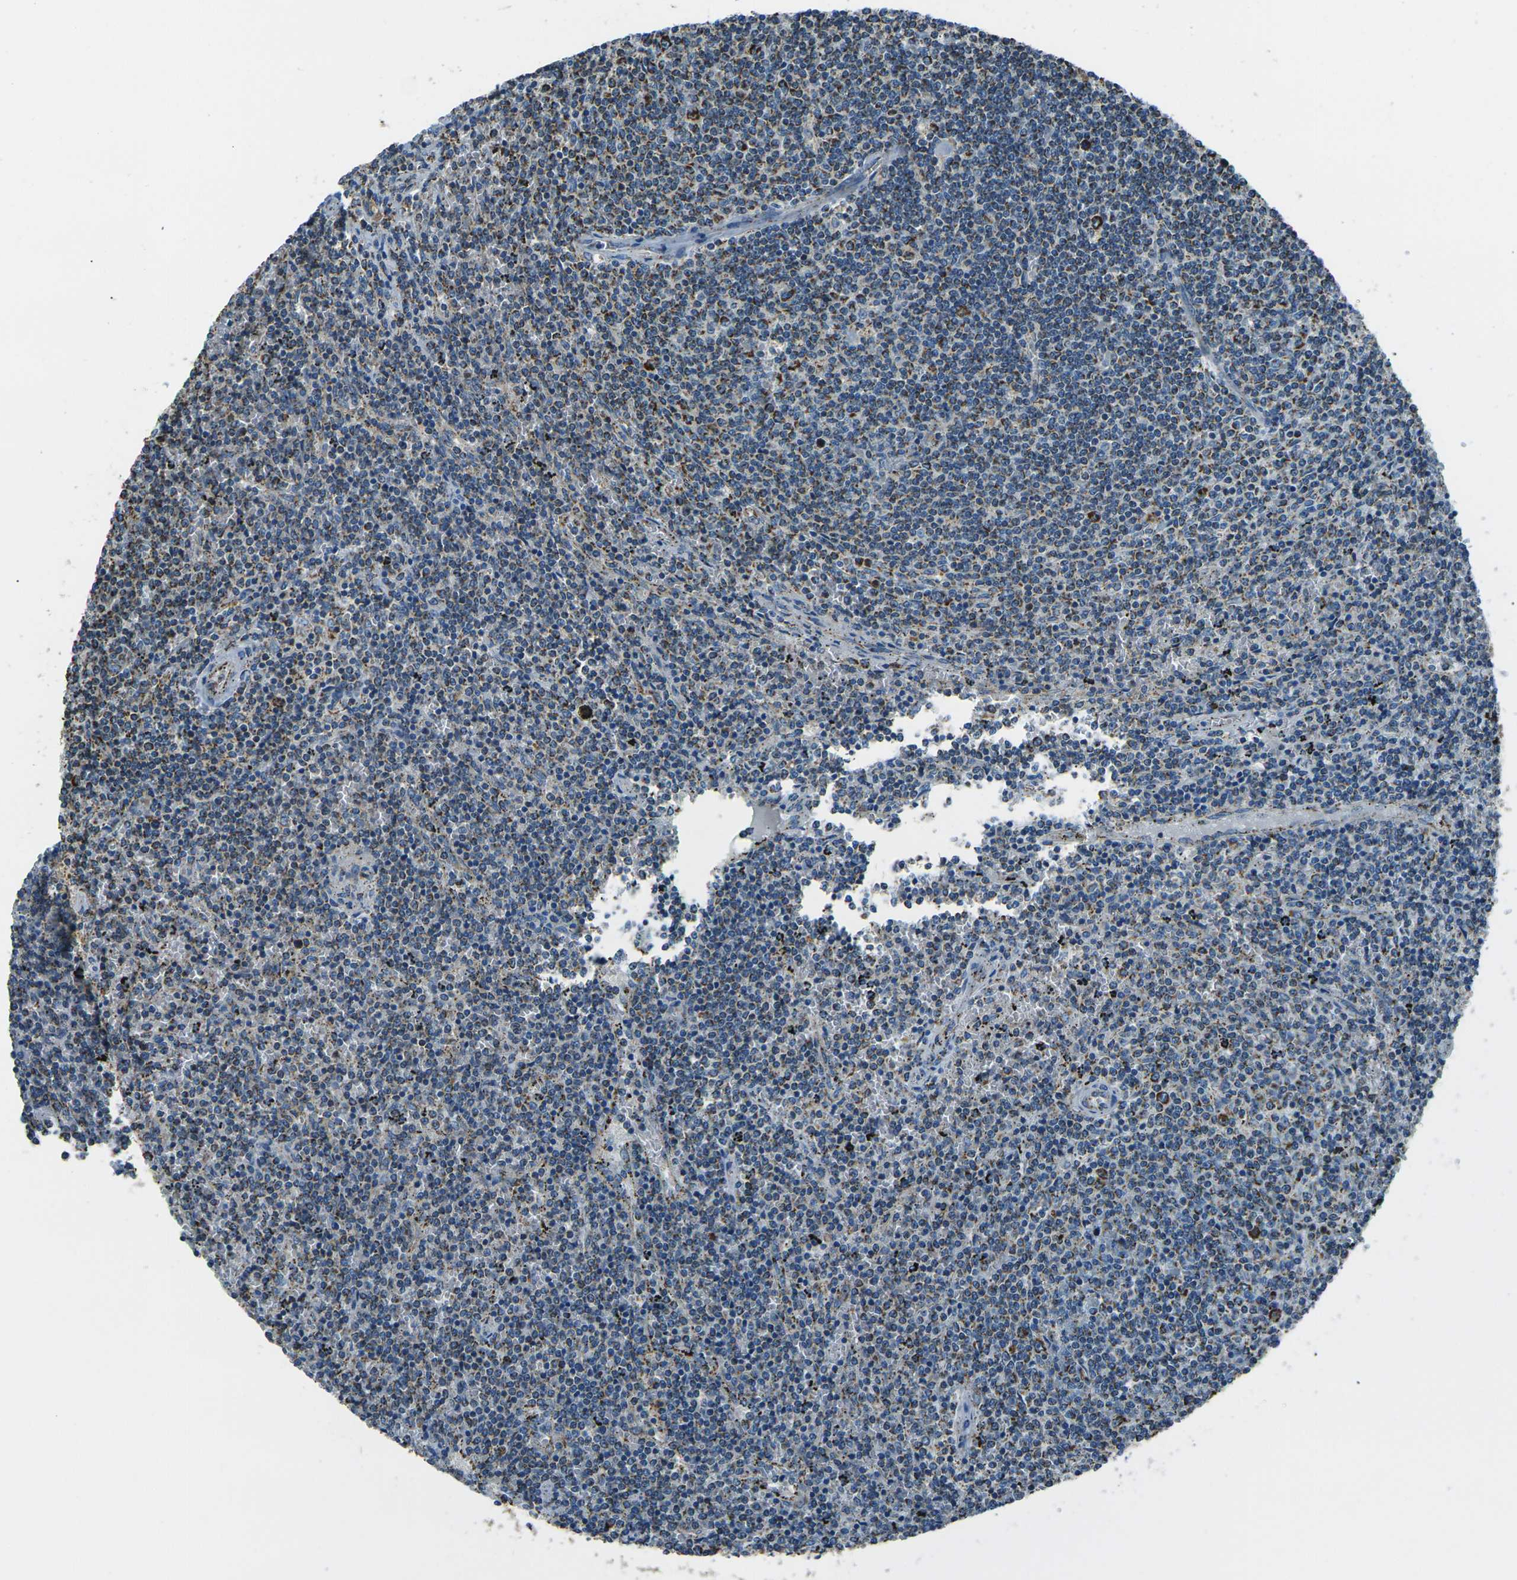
{"staining": {"intensity": "moderate", "quantity": ">75%", "location": "cytoplasmic/membranous"}, "tissue": "lymphoma", "cell_type": "Tumor cells", "image_type": "cancer", "snomed": [{"axis": "morphology", "description": "Malignant lymphoma, non-Hodgkin's type, Low grade"}, {"axis": "topography", "description": "Spleen"}], "caption": "This is an image of IHC staining of lymphoma, which shows moderate expression in the cytoplasmic/membranous of tumor cells.", "gene": "IRF3", "patient": {"sex": "female", "age": 50}}